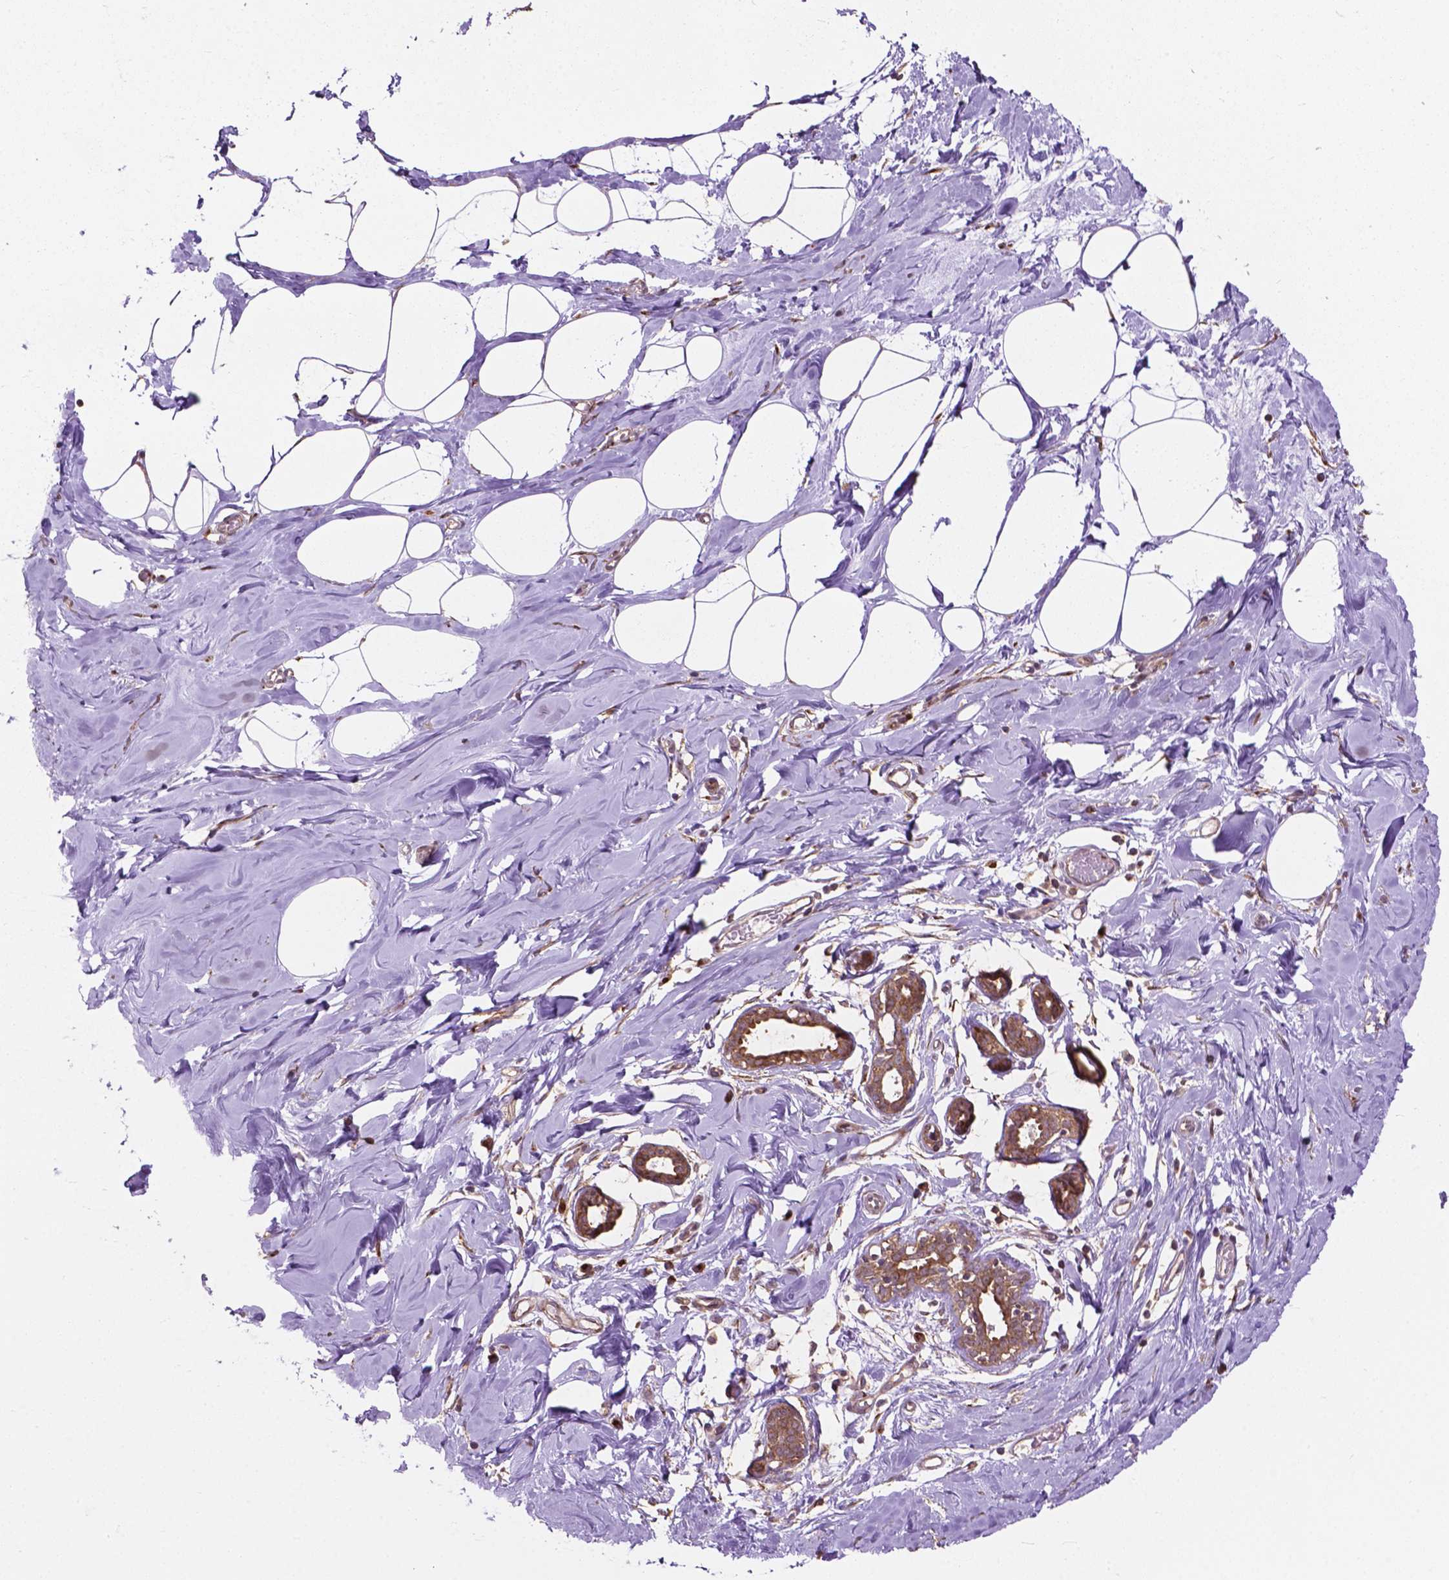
{"staining": {"intensity": "negative", "quantity": "none", "location": "none"}, "tissue": "breast", "cell_type": "Adipocytes", "image_type": "normal", "snomed": [{"axis": "morphology", "description": "Normal tissue, NOS"}, {"axis": "topography", "description": "Breast"}], "caption": "IHC histopathology image of benign breast: human breast stained with DAB (3,3'-diaminobenzidine) exhibits no significant protein expression in adipocytes.", "gene": "PPP1CB", "patient": {"sex": "female", "age": 27}}